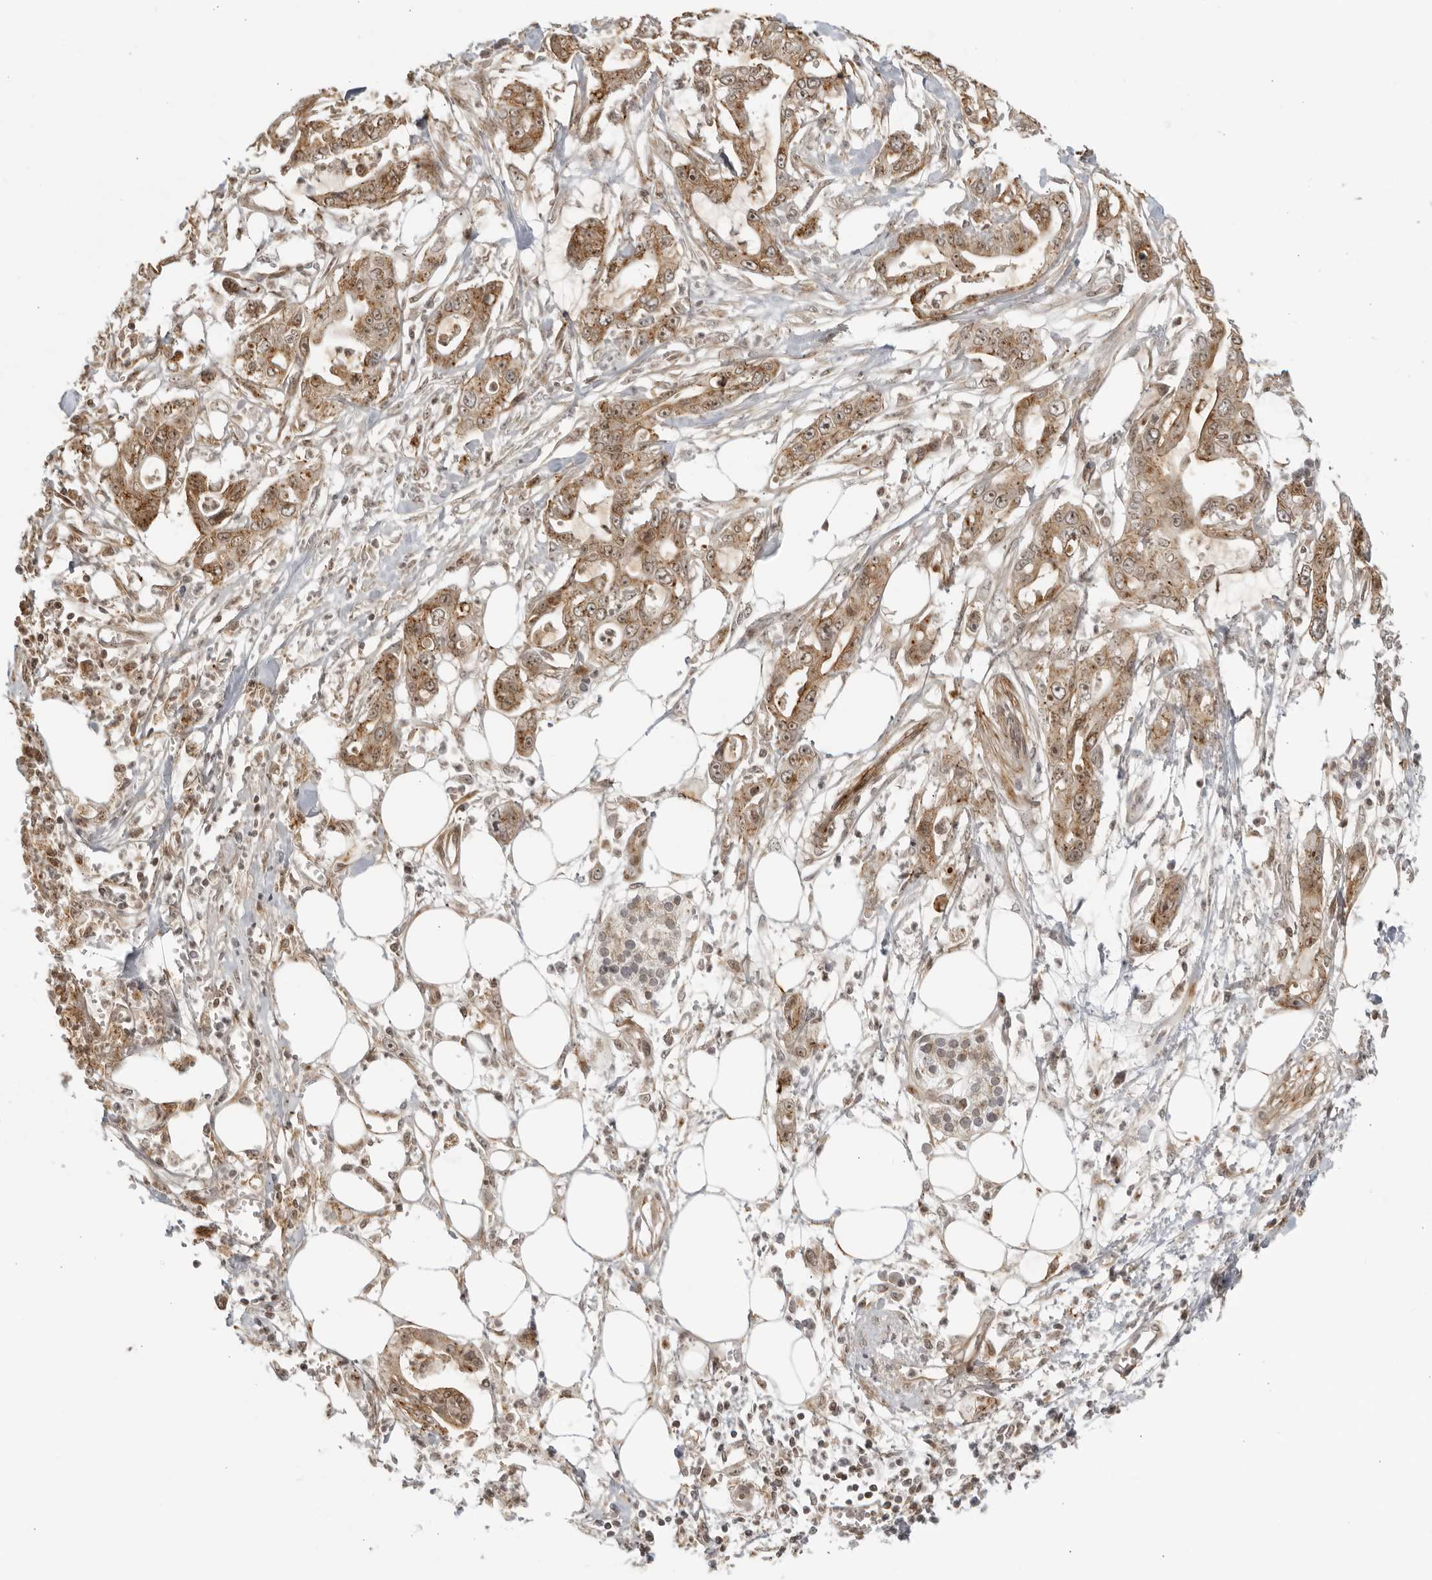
{"staining": {"intensity": "moderate", "quantity": ">75%", "location": "cytoplasmic/membranous,nuclear"}, "tissue": "pancreatic cancer", "cell_type": "Tumor cells", "image_type": "cancer", "snomed": [{"axis": "morphology", "description": "Adenocarcinoma, NOS"}, {"axis": "topography", "description": "Pancreas"}], "caption": "DAB immunohistochemical staining of human pancreatic cancer displays moderate cytoplasmic/membranous and nuclear protein expression in about >75% of tumor cells. The staining was performed using DAB, with brown indicating positive protein expression. Nuclei are stained blue with hematoxylin.", "gene": "TCF21", "patient": {"sex": "male", "age": 68}}